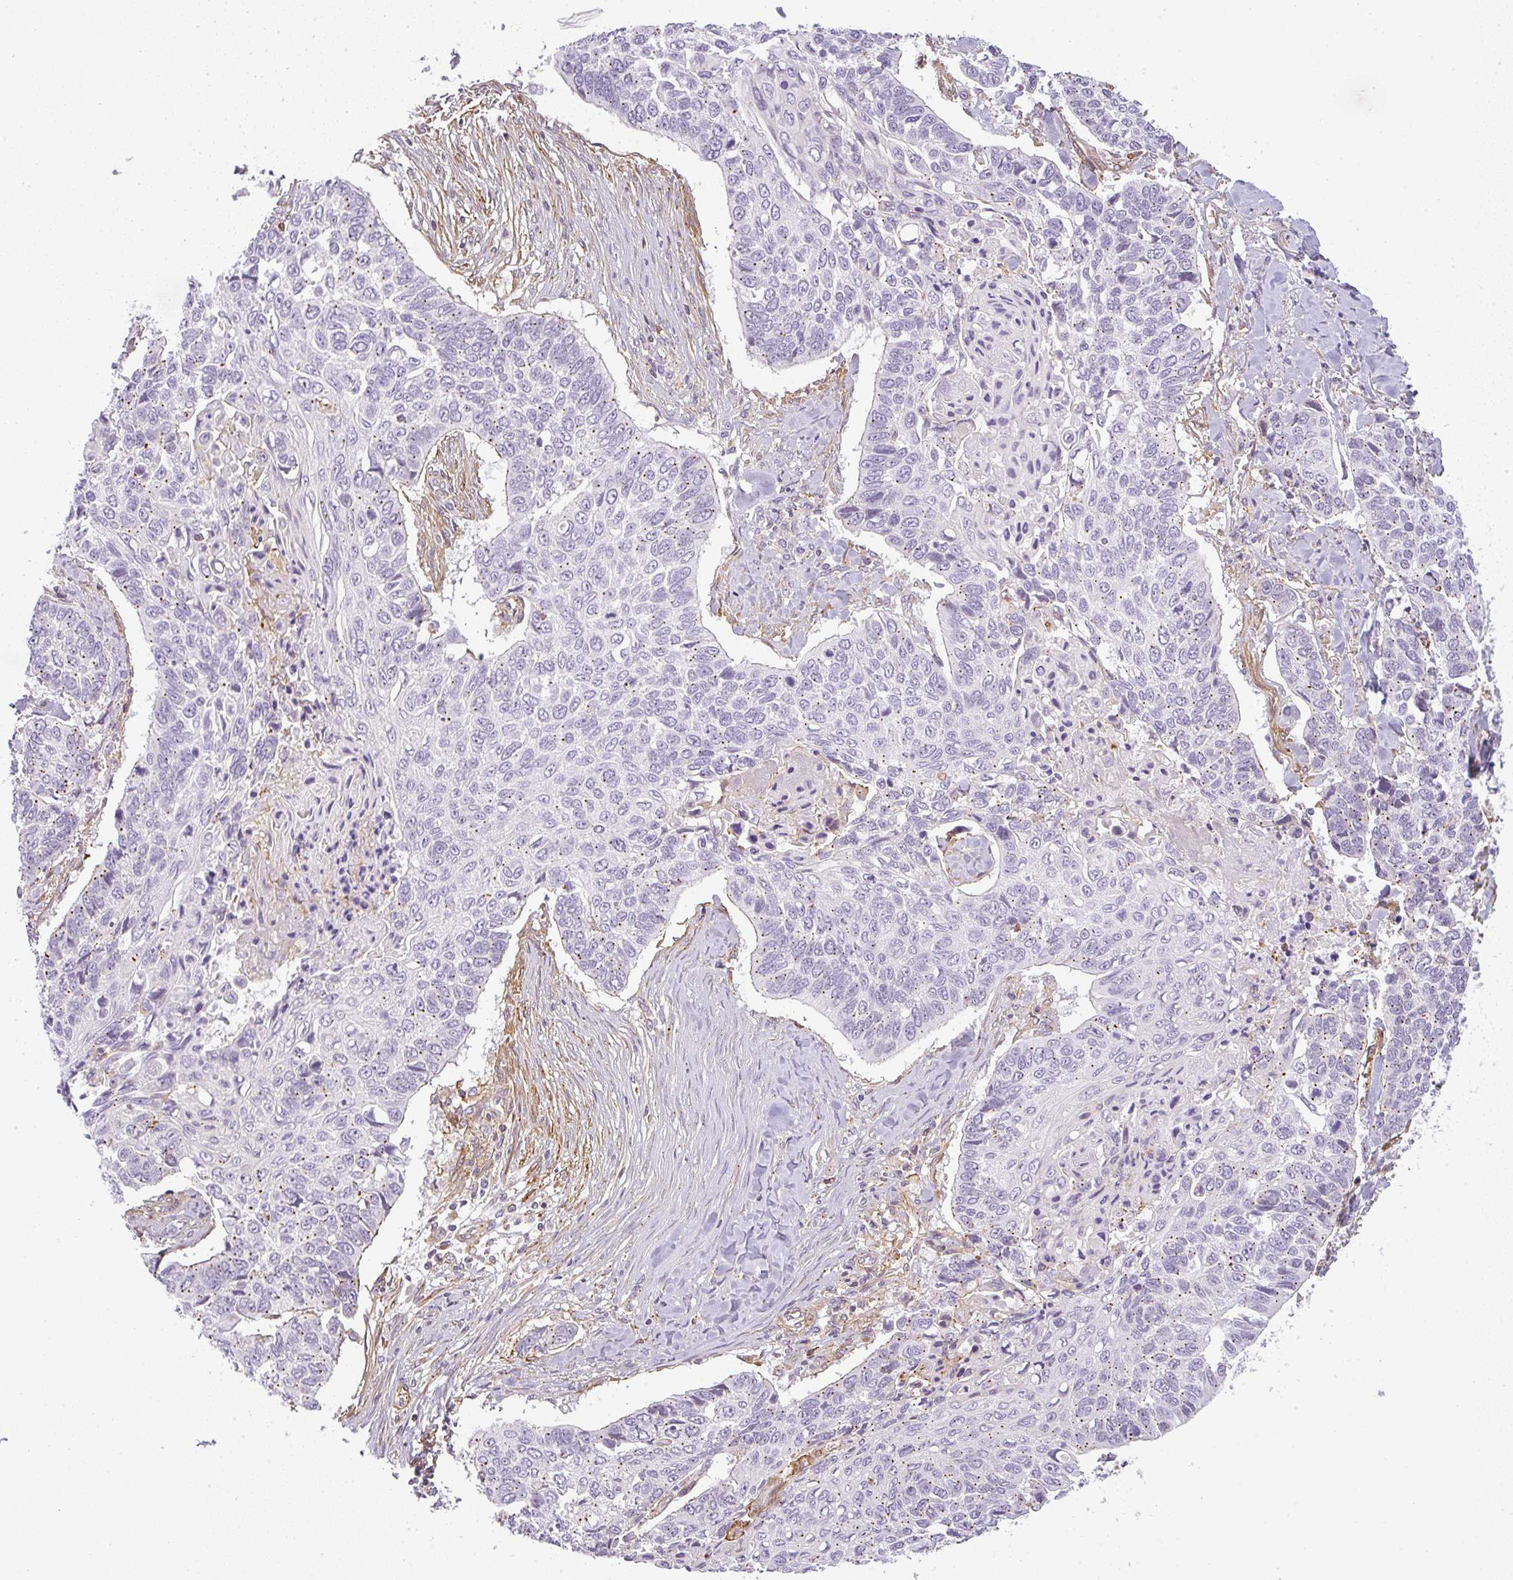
{"staining": {"intensity": "negative", "quantity": "none", "location": "none"}, "tissue": "lung cancer", "cell_type": "Tumor cells", "image_type": "cancer", "snomed": [{"axis": "morphology", "description": "Squamous cell carcinoma, NOS"}, {"axis": "topography", "description": "Lung"}], "caption": "This is an immunohistochemistry histopathology image of human lung cancer. There is no staining in tumor cells.", "gene": "SULF1", "patient": {"sex": "male", "age": 62}}